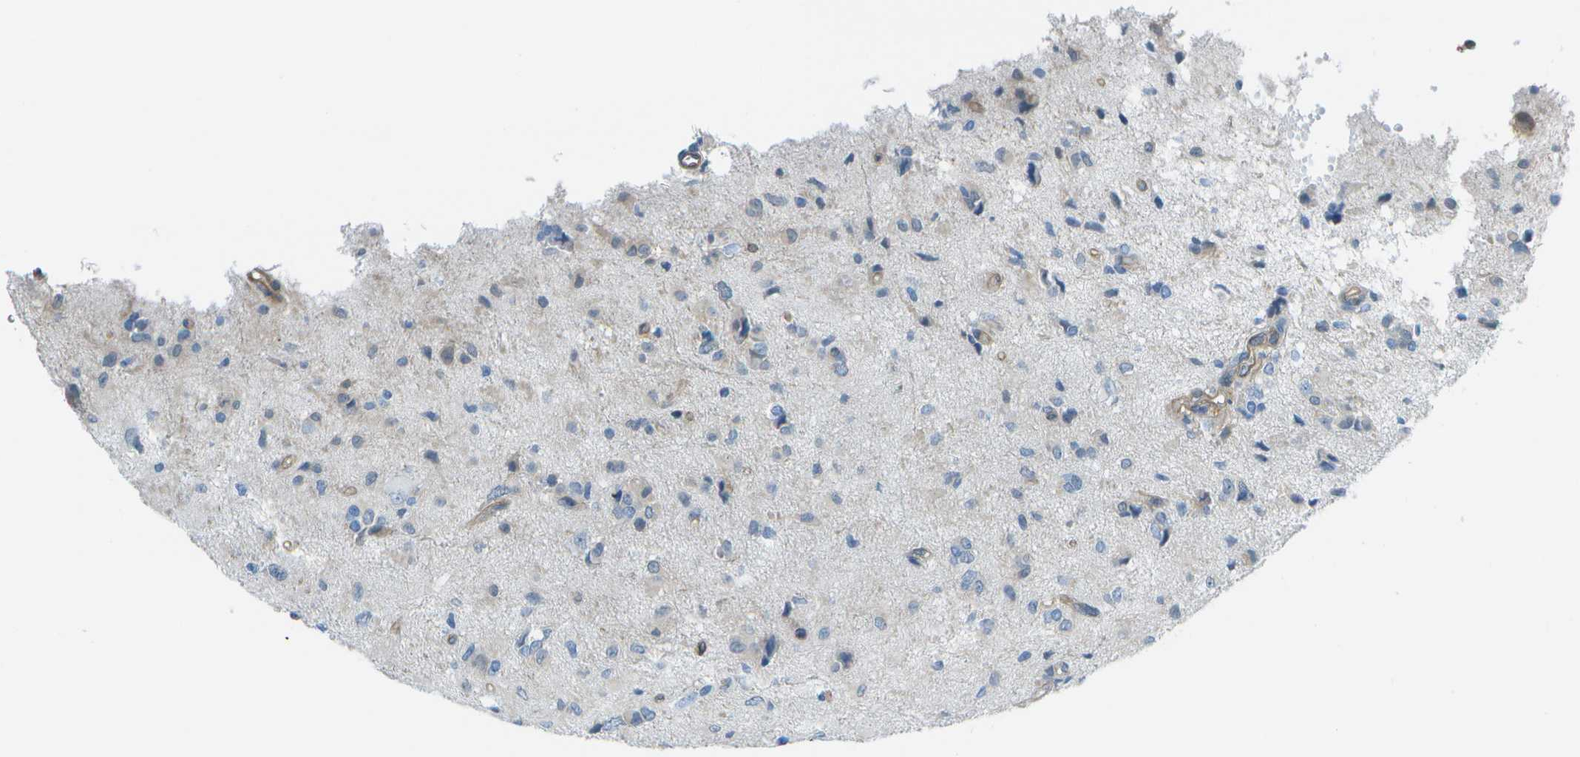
{"staining": {"intensity": "negative", "quantity": "none", "location": "none"}, "tissue": "glioma", "cell_type": "Tumor cells", "image_type": "cancer", "snomed": [{"axis": "morphology", "description": "Glioma, malignant, High grade"}, {"axis": "topography", "description": "Brain"}], "caption": "High power microscopy micrograph of an immunohistochemistry histopathology image of glioma, revealing no significant staining in tumor cells.", "gene": "SORBS3", "patient": {"sex": "female", "age": 59}}